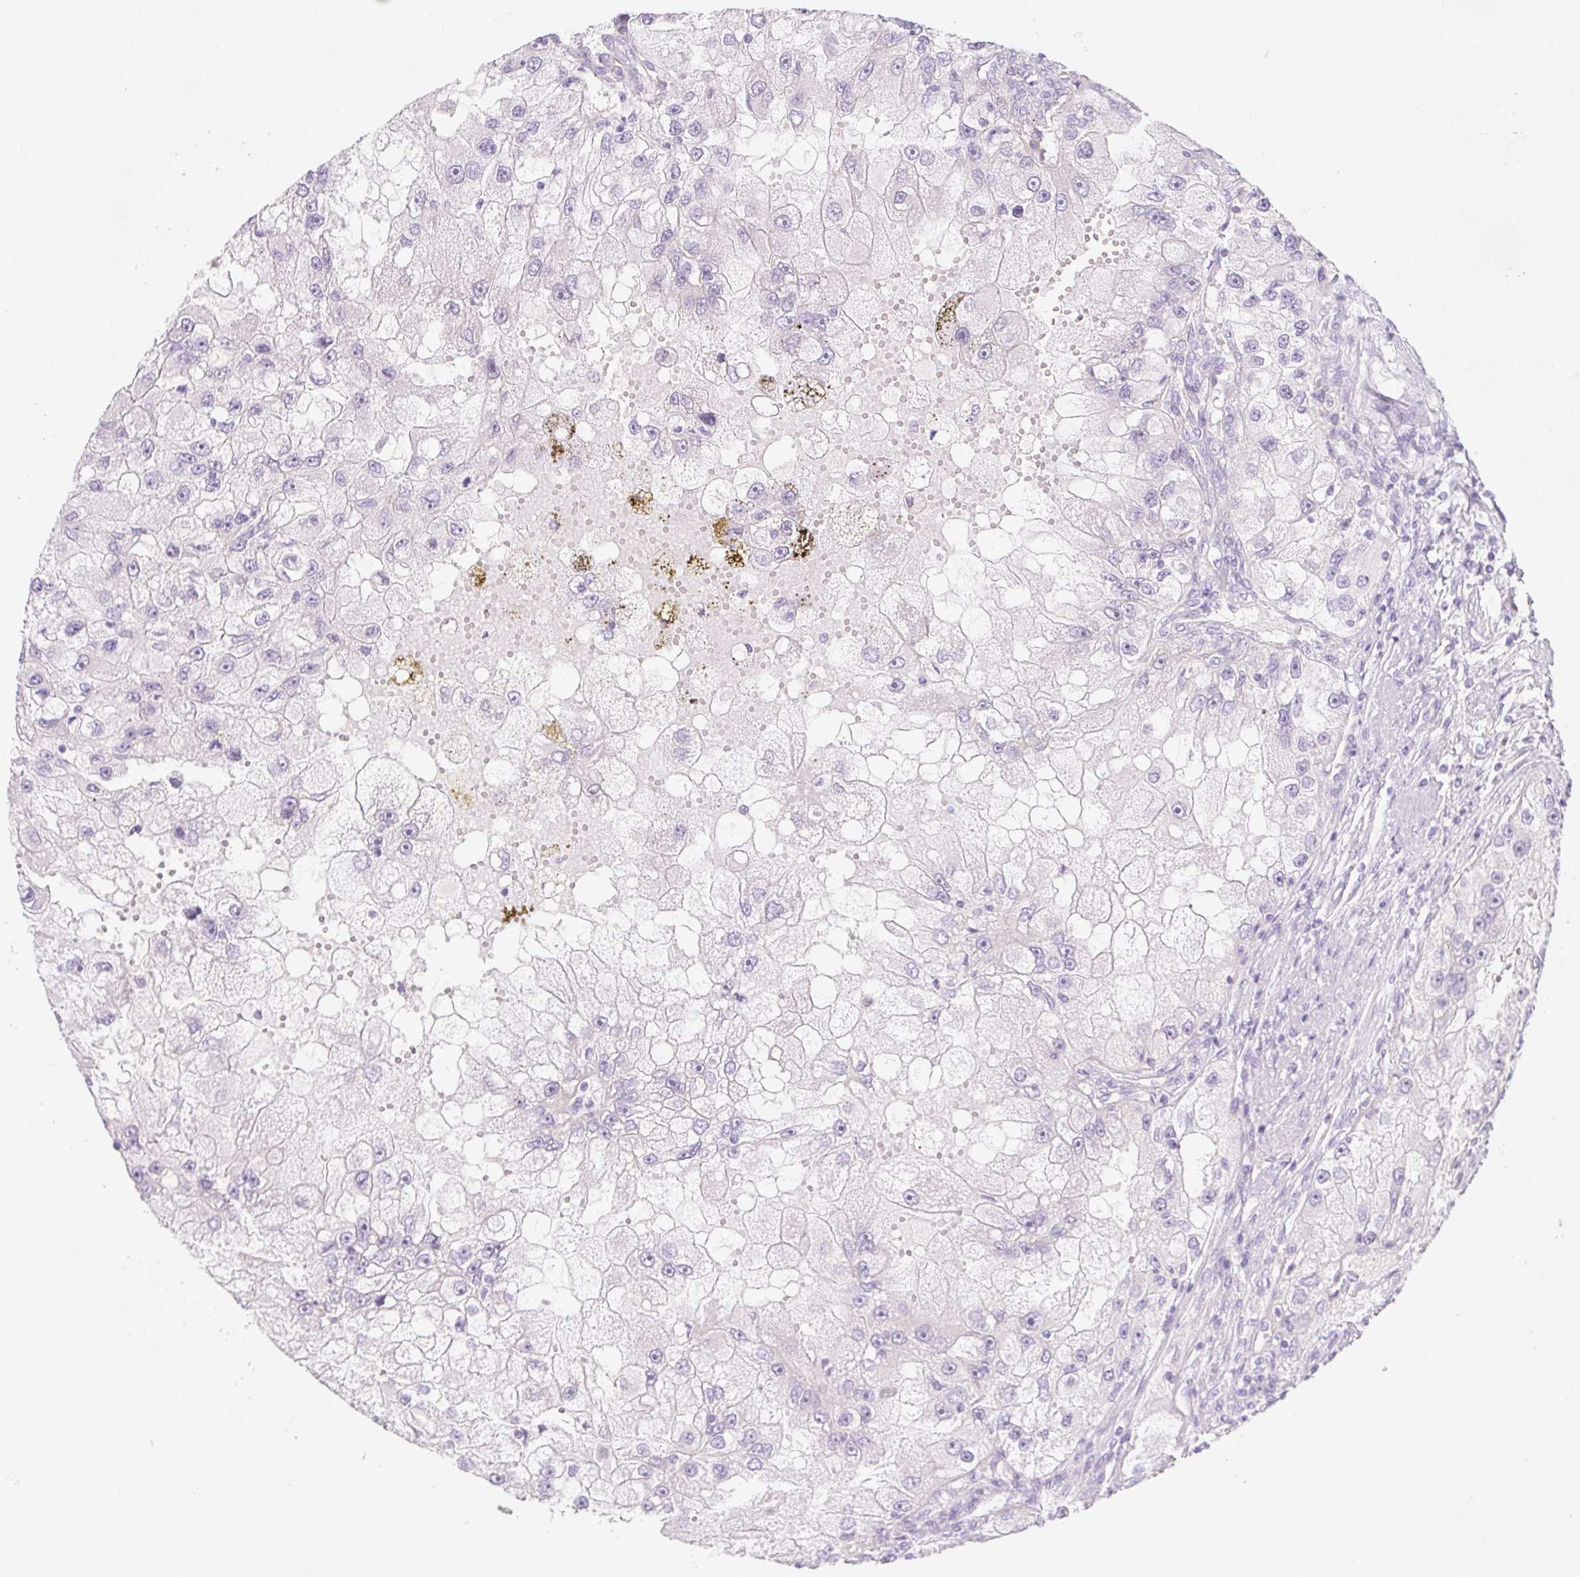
{"staining": {"intensity": "negative", "quantity": "none", "location": "none"}, "tissue": "renal cancer", "cell_type": "Tumor cells", "image_type": "cancer", "snomed": [{"axis": "morphology", "description": "Adenocarcinoma, NOS"}, {"axis": "topography", "description": "Kidney"}], "caption": "A high-resolution image shows IHC staining of renal adenocarcinoma, which demonstrates no significant staining in tumor cells.", "gene": "LYVE1", "patient": {"sex": "male", "age": 63}}